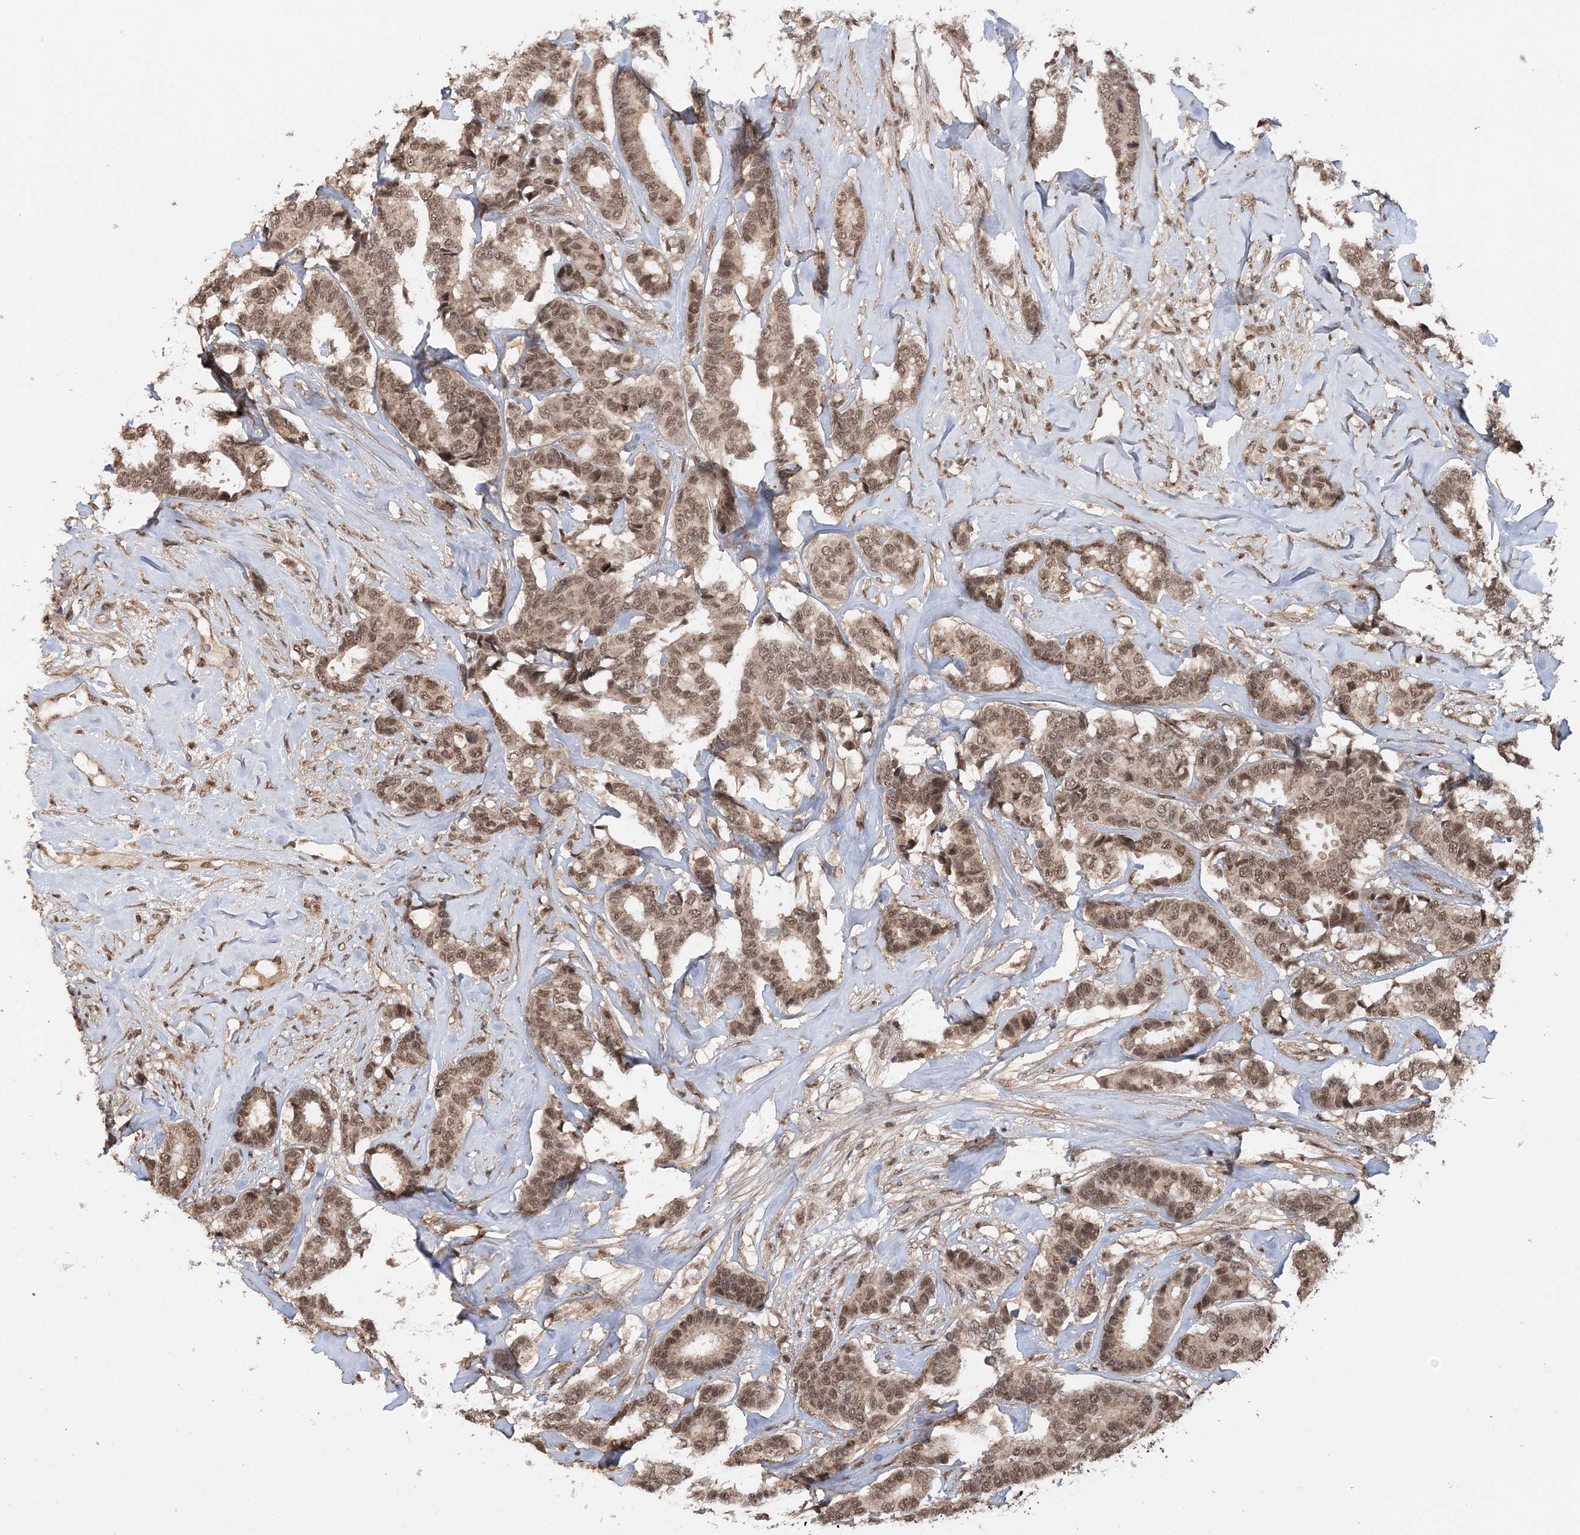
{"staining": {"intensity": "moderate", "quantity": ">75%", "location": "nuclear"}, "tissue": "breast cancer", "cell_type": "Tumor cells", "image_type": "cancer", "snomed": [{"axis": "morphology", "description": "Duct carcinoma"}, {"axis": "topography", "description": "Breast"}], "caption": "IHC of human breast cancer (invasive ductal carcinoma) shows medium levels of moderate nuclear positivity in approximately >75% of tumor cells.", "gene": "TSHZ2", "patient": {"sex": "female", "age": 87}}